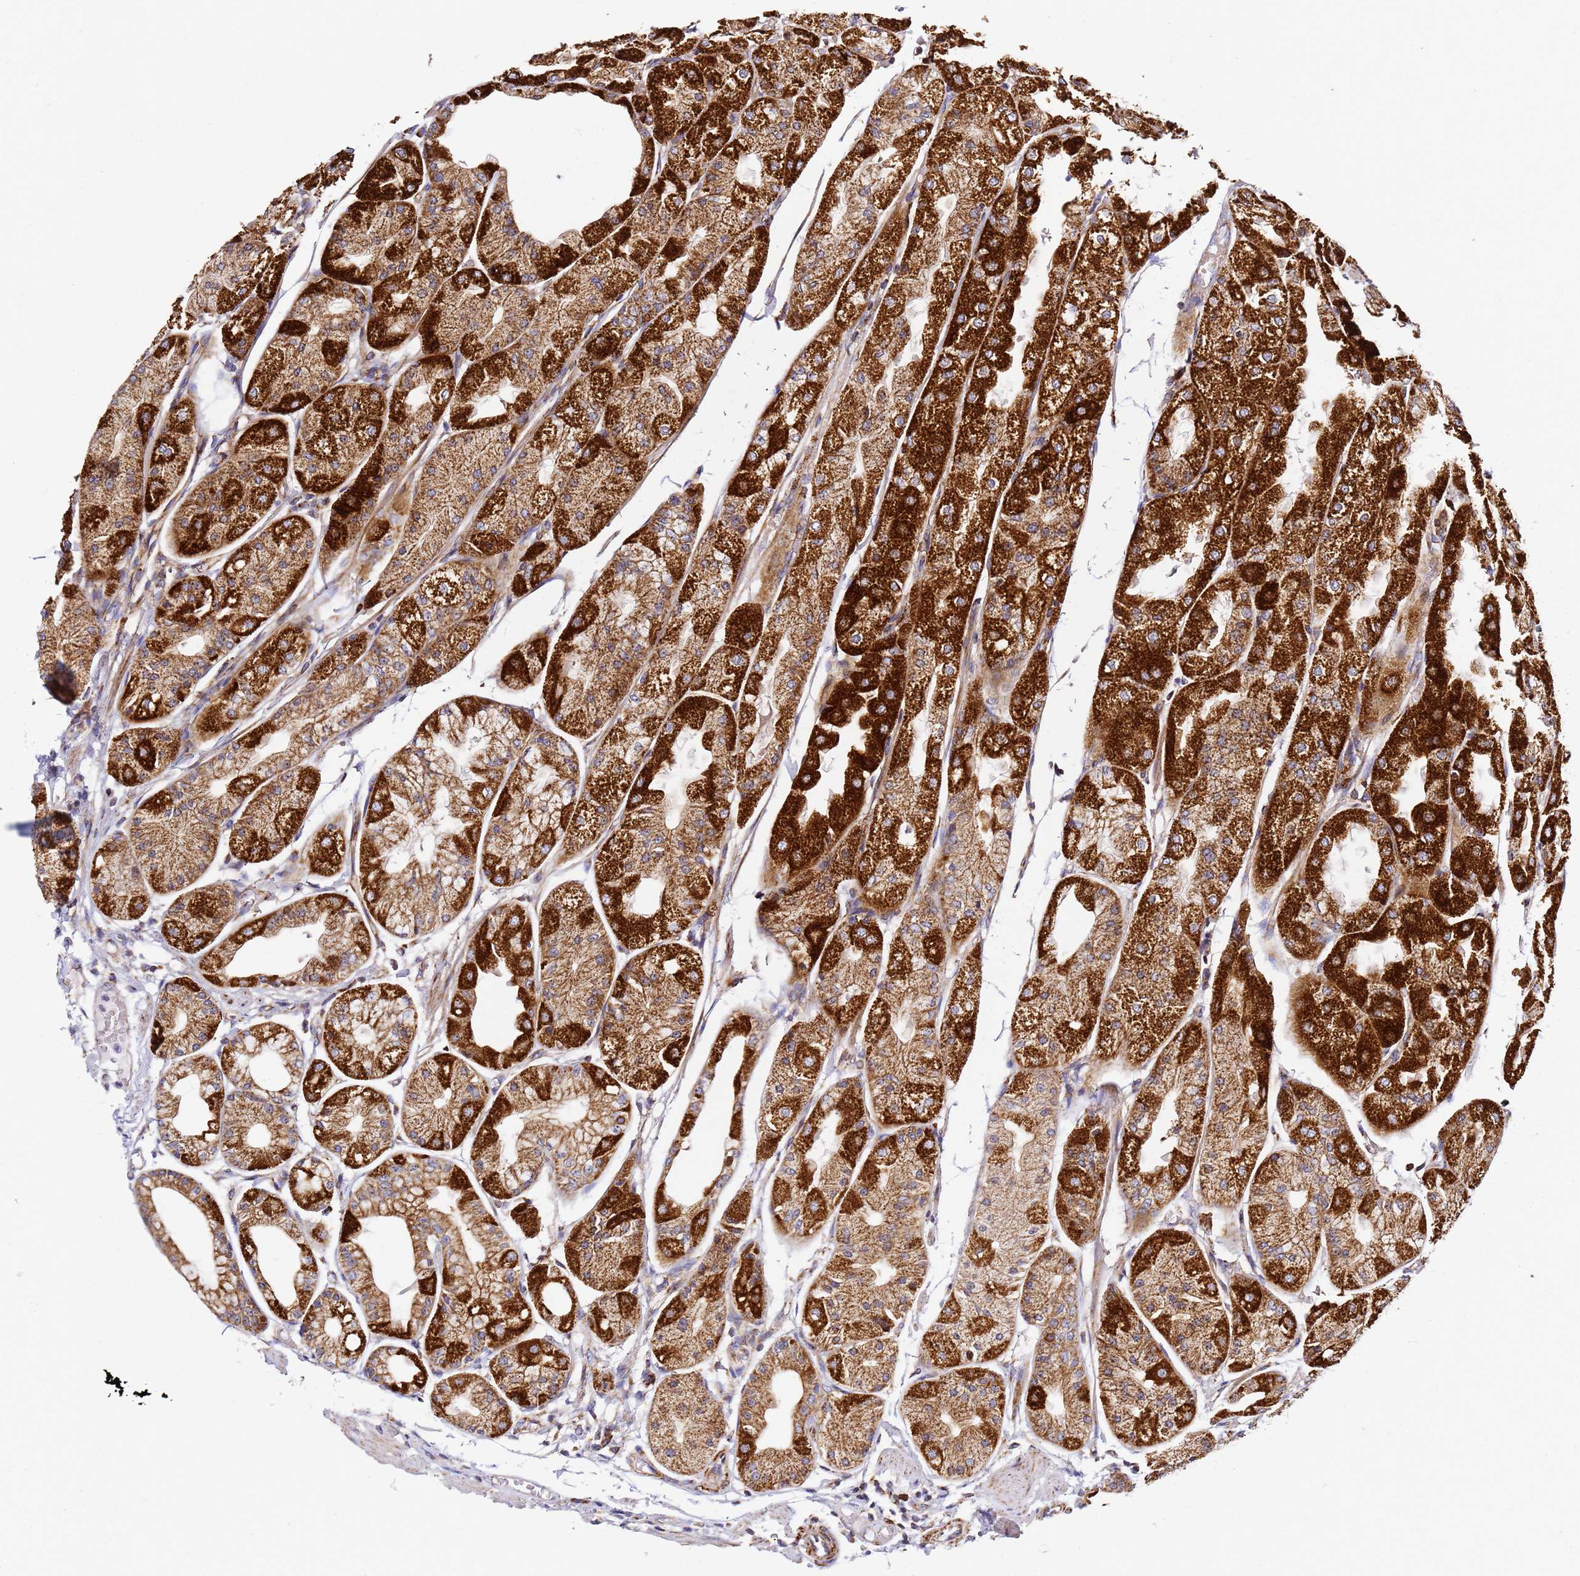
{"staining": {"intensity": "strong", "quantity": ">75%", "location": "cytoplasmic/membranous"}, "tissue": "stomach", "cell_type": "Glandular cells", "image_type": "normal", "snomed": [{"axis": "morphology", "description": "Normal tissue, NOS"}, {"axis": "topography", "description": "Stomach, upper"}], "caption": "DAB (3,3'-diaminobenzidine) immunohistochemical staining of normal human stomach exhibits strong cytoplasmic/membranous protein positivity in about >75% of glandular cells.", "gene": "NDUFA3", "patient": {"sex": "male", "age": 72}}